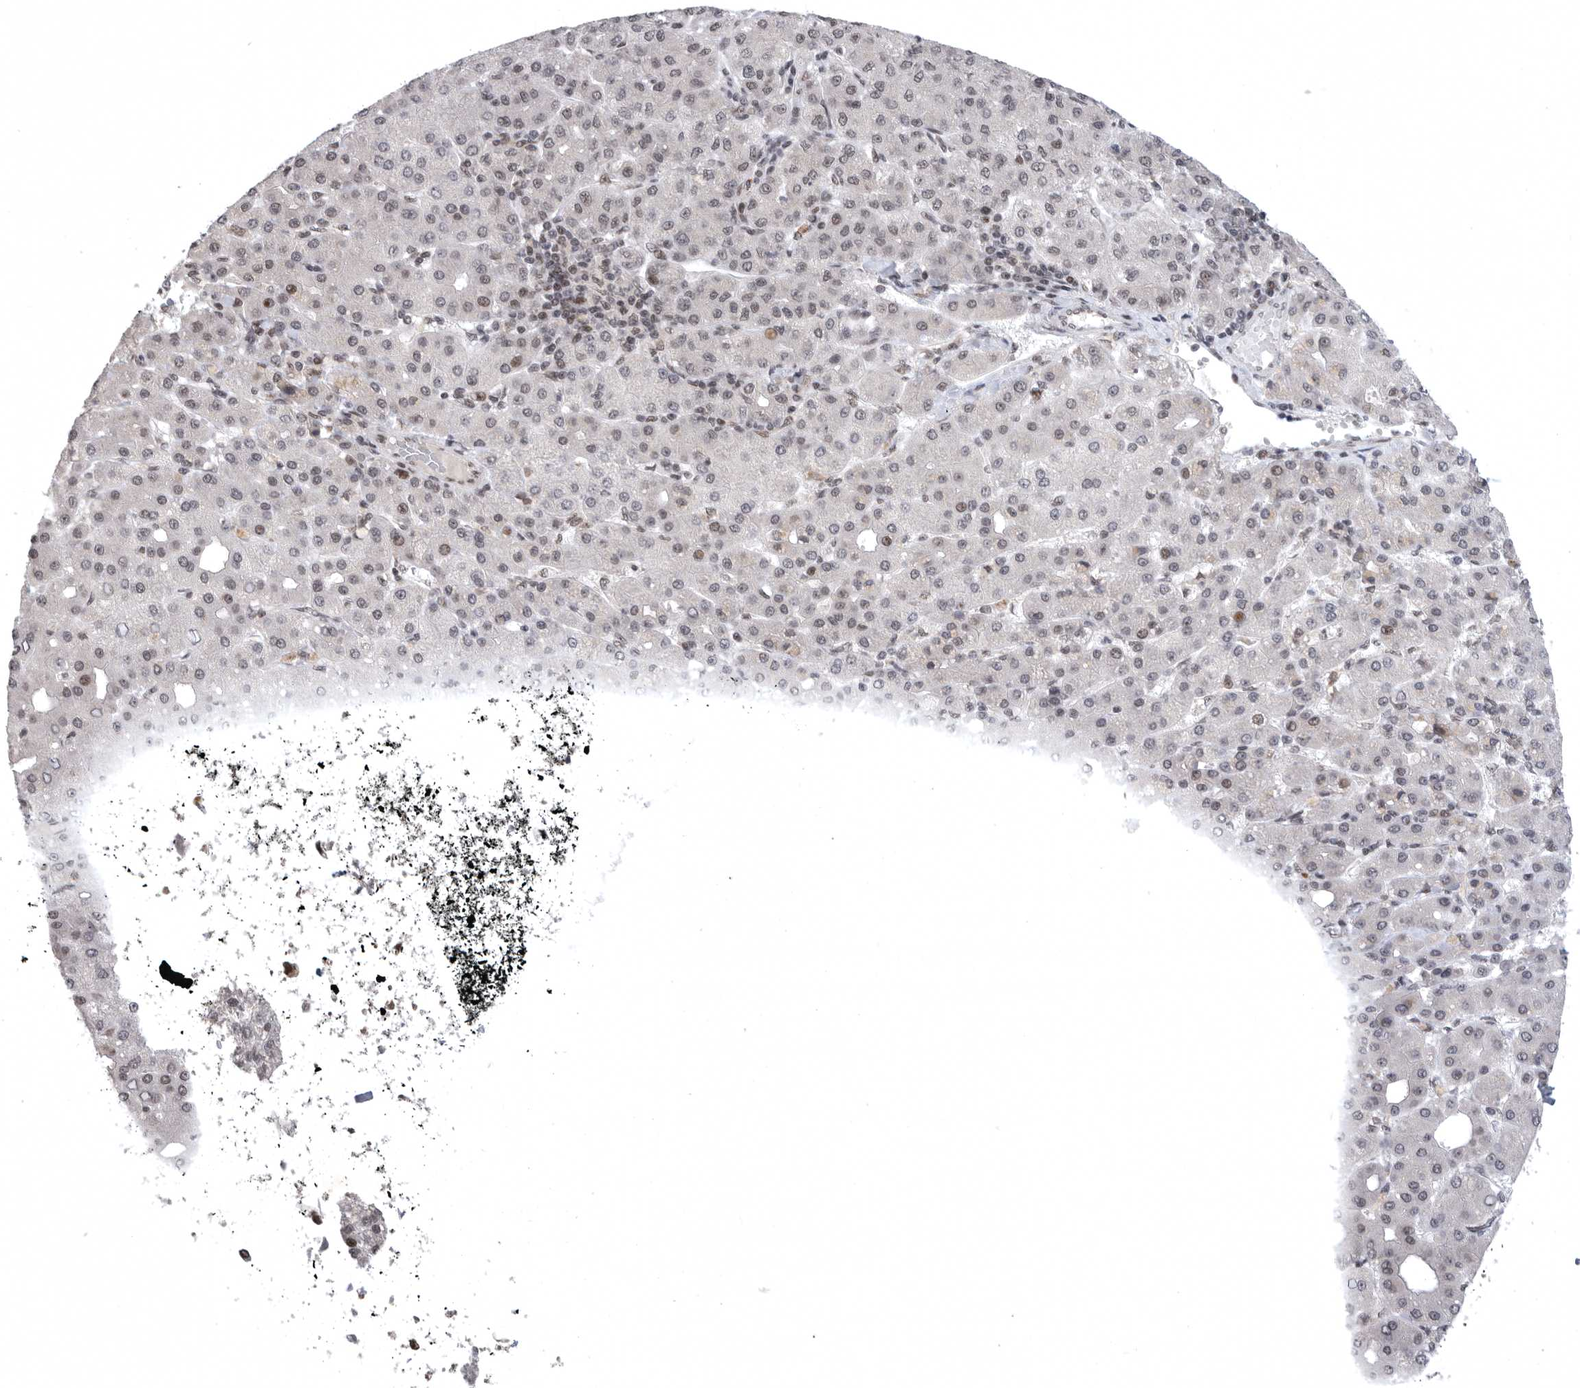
{"staining": {"intensity": "weak", "quantity": "25%-75%", "location": "nuclear"}, "tissue": "liver cancer", "cell_type": "Tumor cells", "image_type": "cancer", "snomed": [{"axis": "morphology", "description": "Carcinoma, Hepatocellular, NOS"}, {"axis": "topography", "description": "Liver"}], "caption": "Protein positivity by immunohistochemistry exhibits weak nuclear positivity in about 25%-75% of tumor cells in liver hepatocellular carcinoma.", "gene": "ZNF830", "patient": {"sex": "male", "age": 65}}